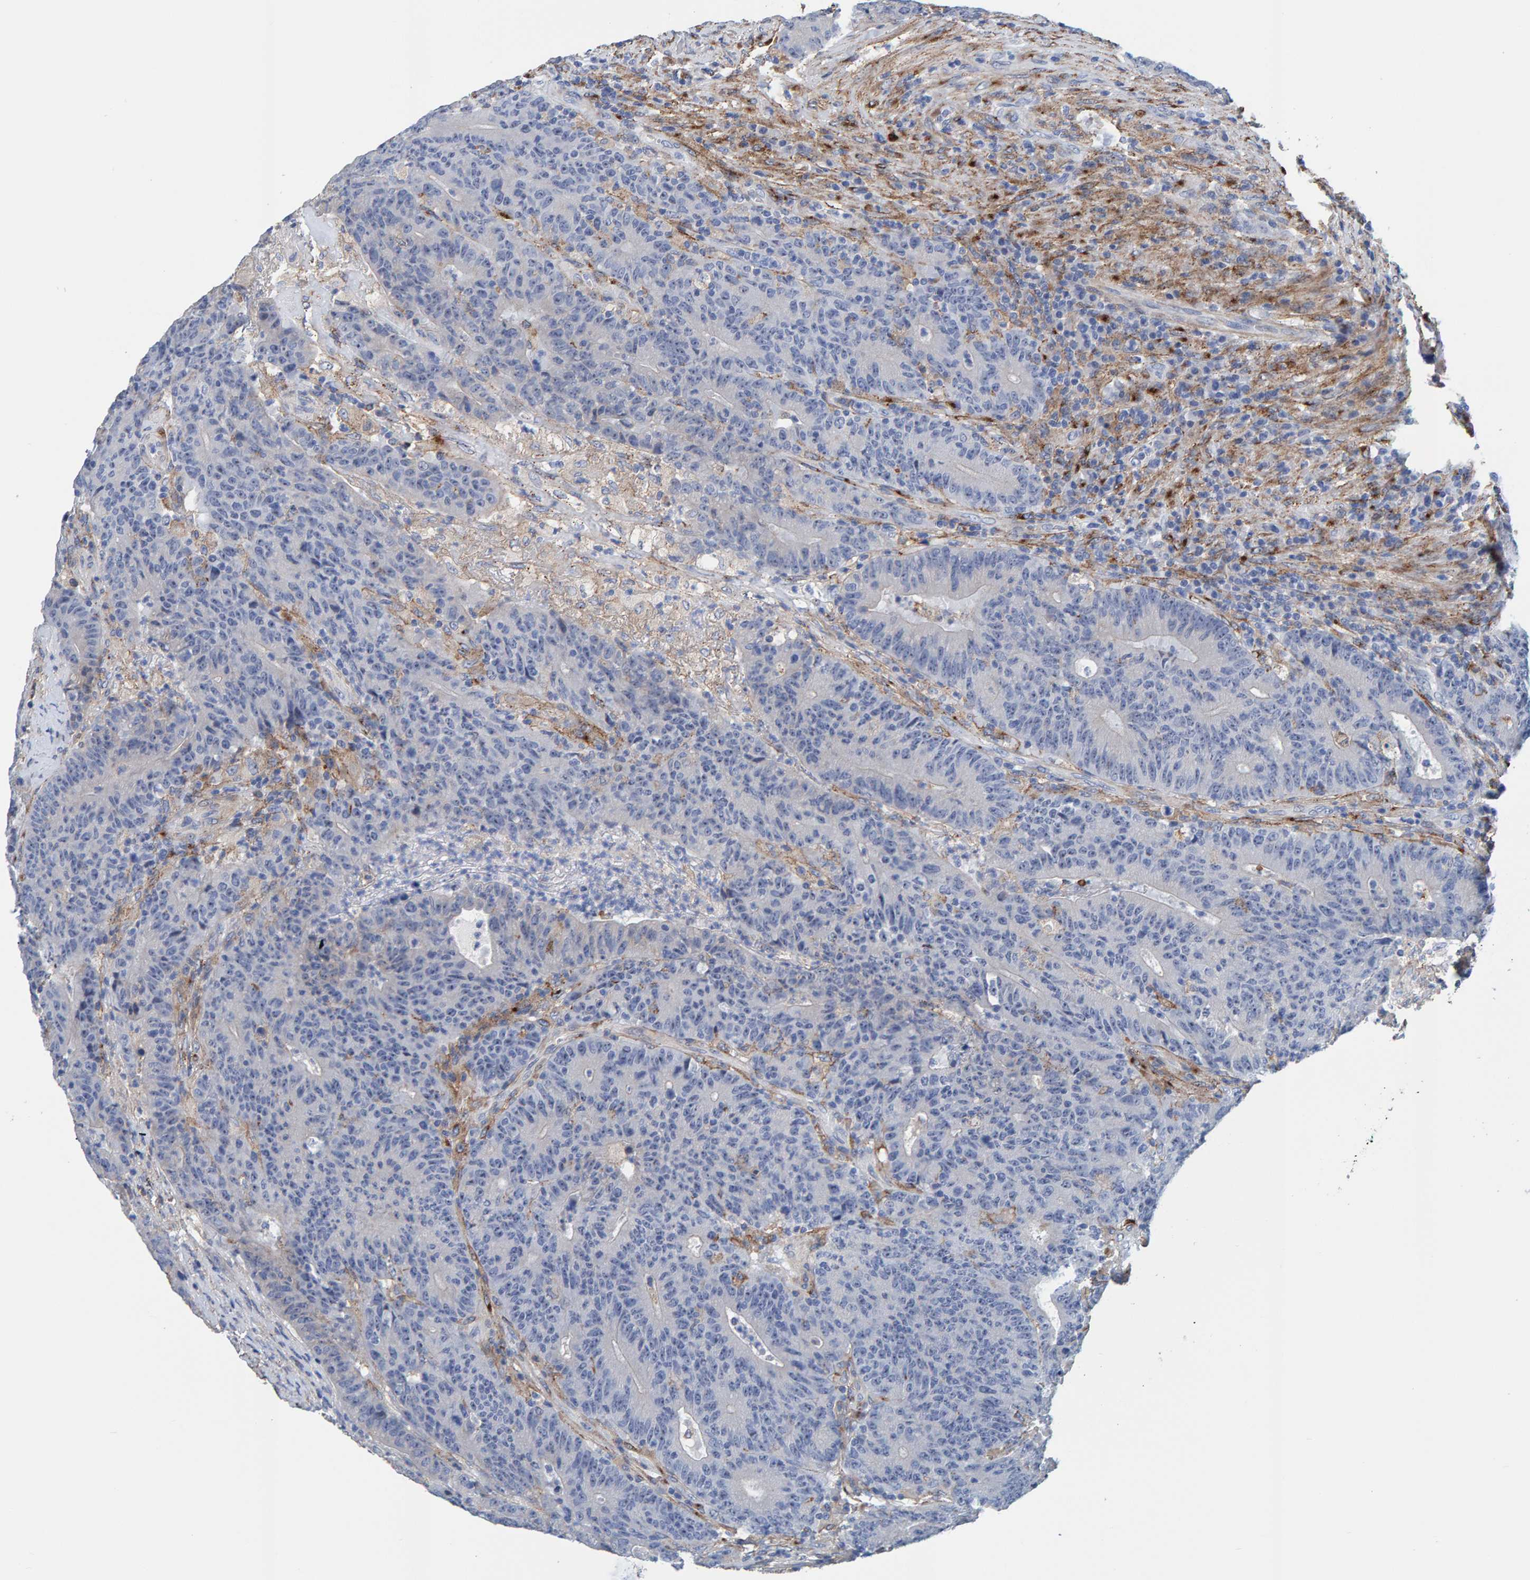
{"staining": {"intensity": "negative", "quantity": "none", "location": "none"}, "tissue": "colorectal cancer", "cell_type": "Tumor cells", "image_type": "cancer", "snomed": [{"axis": "morphology", "description": "Normal tissue, NOS"}, {"axis": "morphology", "description": "Adenocarcinoma, NOS"}, {"axis": "topography", "description": "Colon"}], "caption": "There is no significant positivity in tumor cells of adenocarcinoma (colorectal). (DAB (3,3'-diaminobenzidine) immunohistochemistry, high magnification).", "gene": "LRP1", "patient": {"sex": "female", "age": 75}}